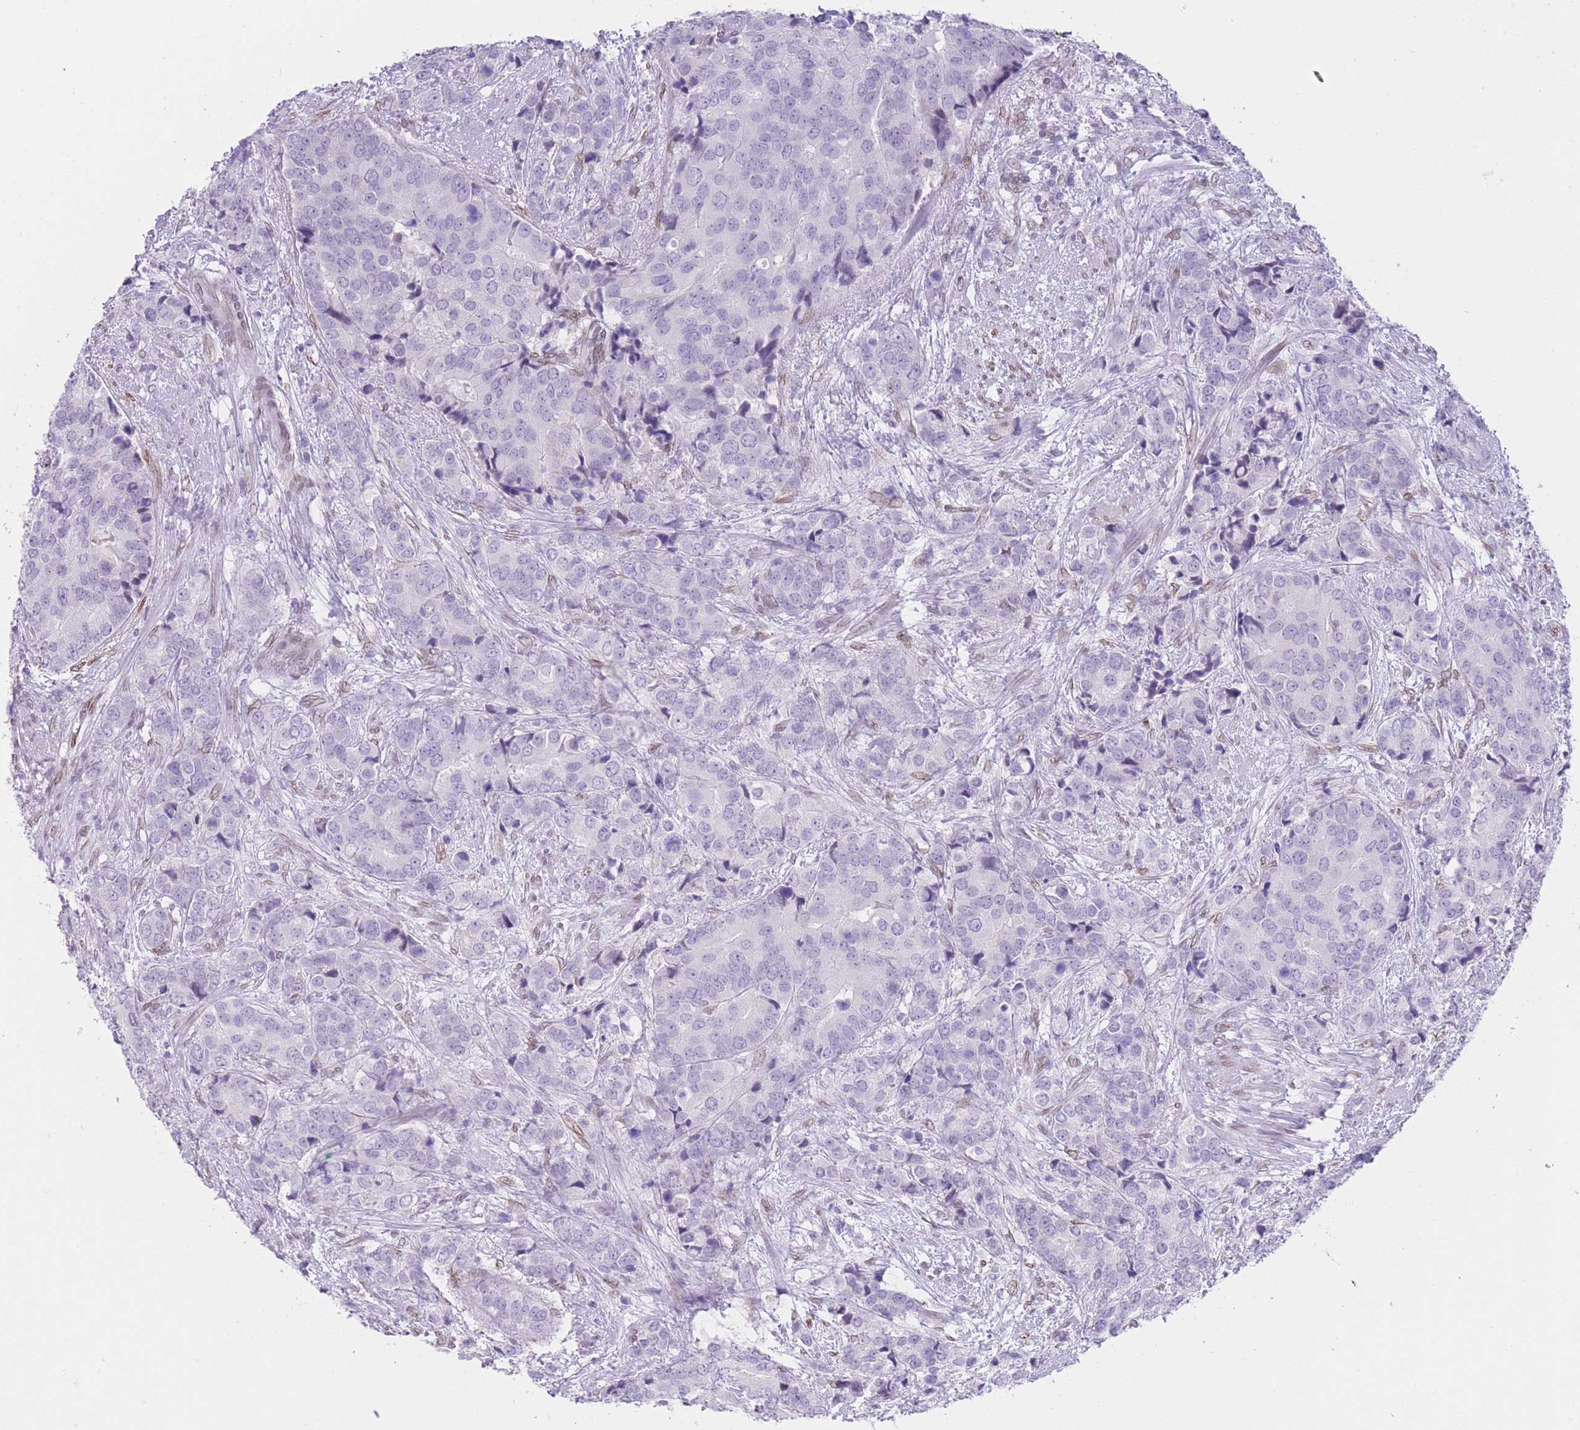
{"staining": {"intensity": "negative", "quantity": "none", "location": "none"}, "tissue": "prostate cancer", "cell_type": "Tumor cells", "image_type": "cancer", "snomed": [{"axis": "morphology", "description": "Adenocarcinoma, High grade"}, {"axis": "topography", "description": "Prostate"}], "caption": "A high-resolution micrograph shows immunohistochemistry staining of prostate high-grade adenocarcinoma, which demonstrates no significant positivity in tumor cells.", "gene": "OR10AD1", "patient": {"sex": "male", "age": 62}}